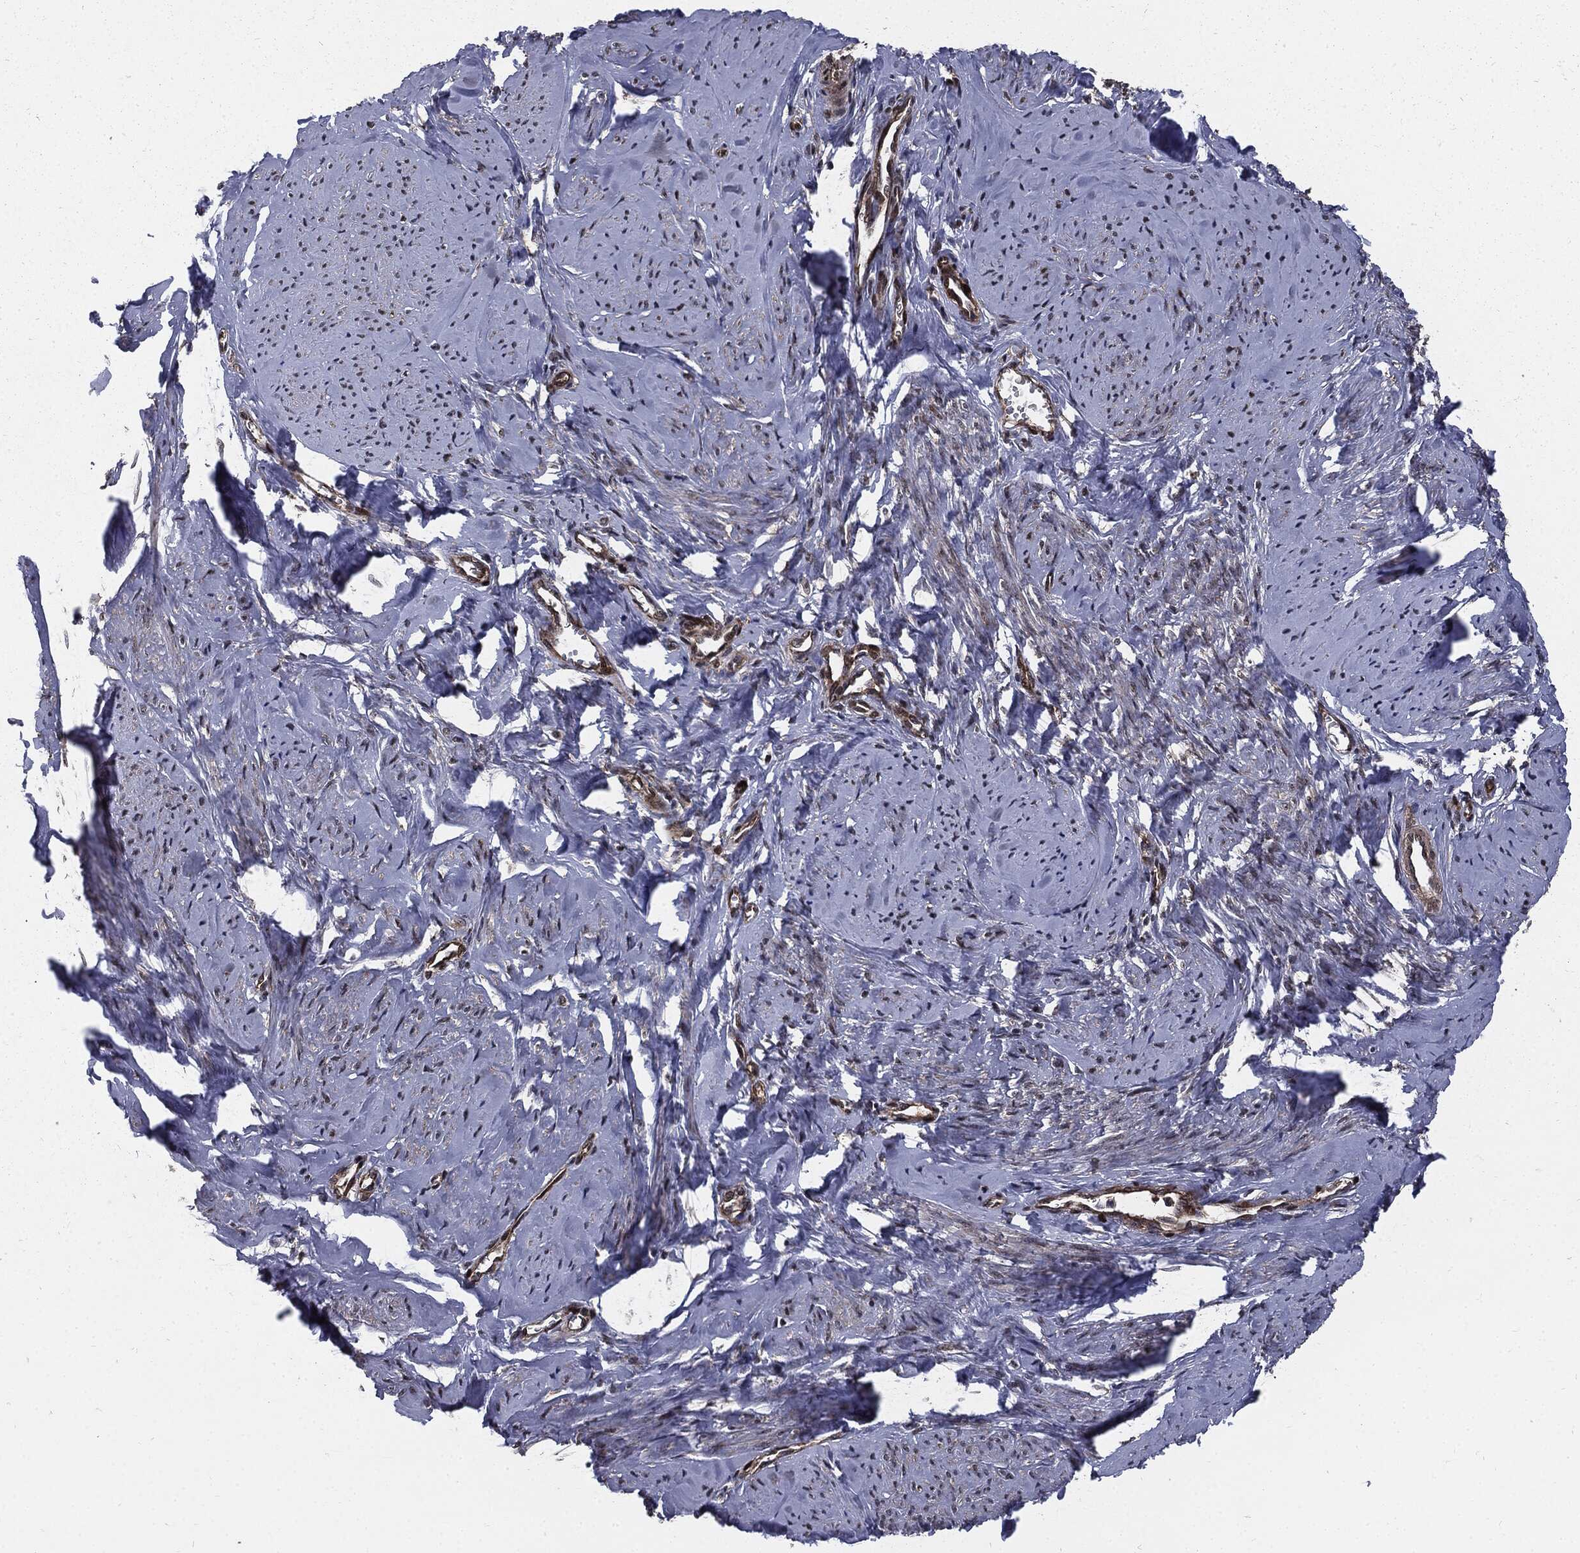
{"staining": {"intensity": "negative", "quantity": "none", "location": "none"}, "tissue": "smooth muscle", "cell_type": "Smooth muscle cells", "image_type": "normal", "snomed": [{"axis": "morphology", "description": "Normal tissue, NOS"}, {"axis": "topography", "description": "Smooth muscle"}], "caption": "A photomicrograph of smooth muscle stained for a protein demonstrates no brown staining in smooth muscle cells. (IHC, brightfield microscopy, high magnification).", "gene": "PTPA", "patient": {"sex": "female", "age": 48}}